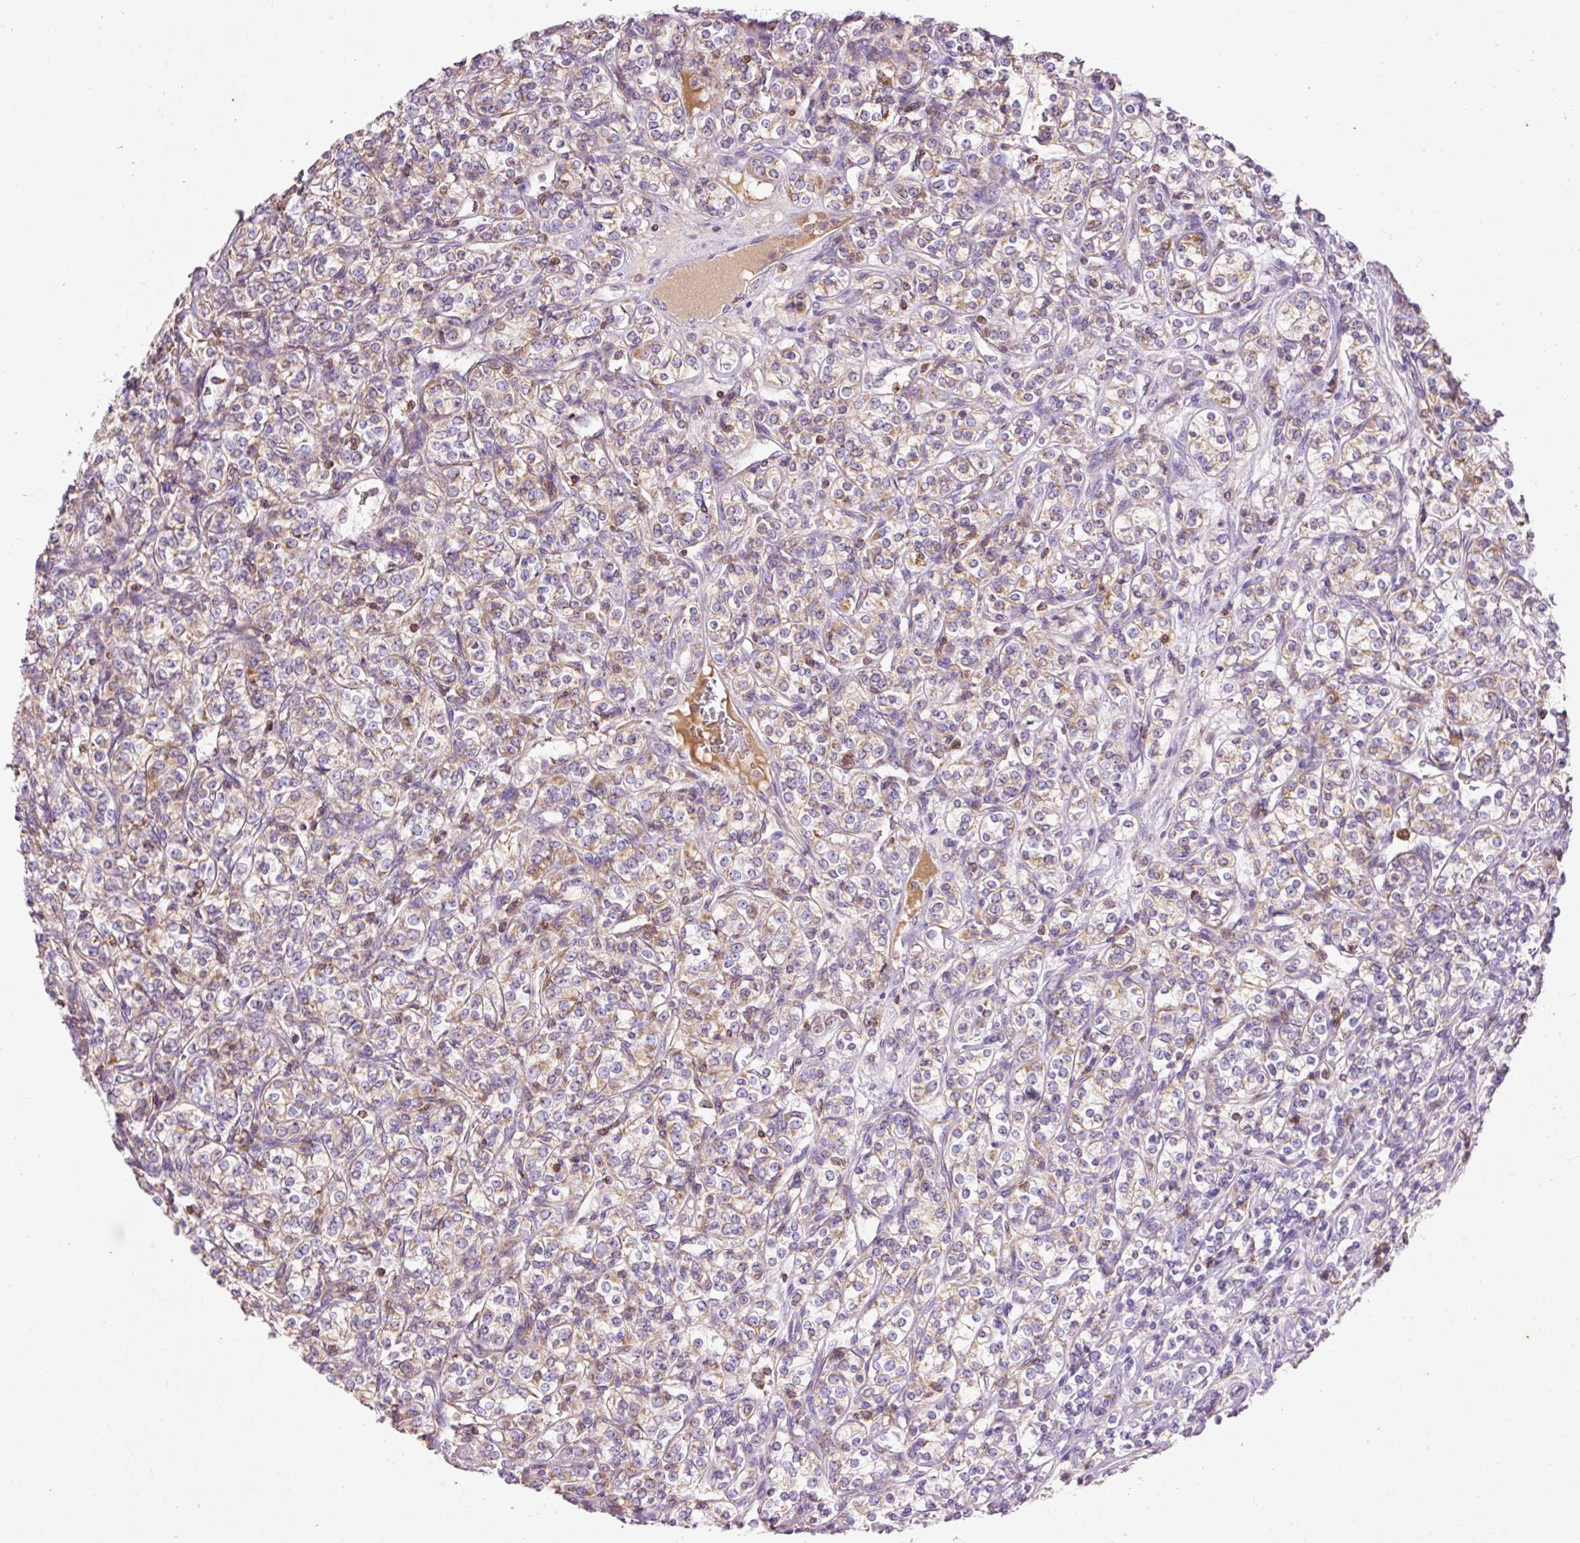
{"staining": {"intensity": "weak", "quantity": "25%-75%", "location": "cytoplasmic/membranous"}, "tissue": "renal cancer", "cell_type": "Tumor cells", "image_type": "cancer", "snomed": [{"axis": "morphology", "description": "Adenocarcinoma, NOS"}, {"axis": "topography", "description": "Kidney"}], "caption": "Human renal adenocarcinoma stained for a protein (brown) displays weak cytoplasmic/membranous positive staining in about 25%-75% of tumor cells.", "gene": "IMMT", "patient": {"sex": "male", "age": 77}}